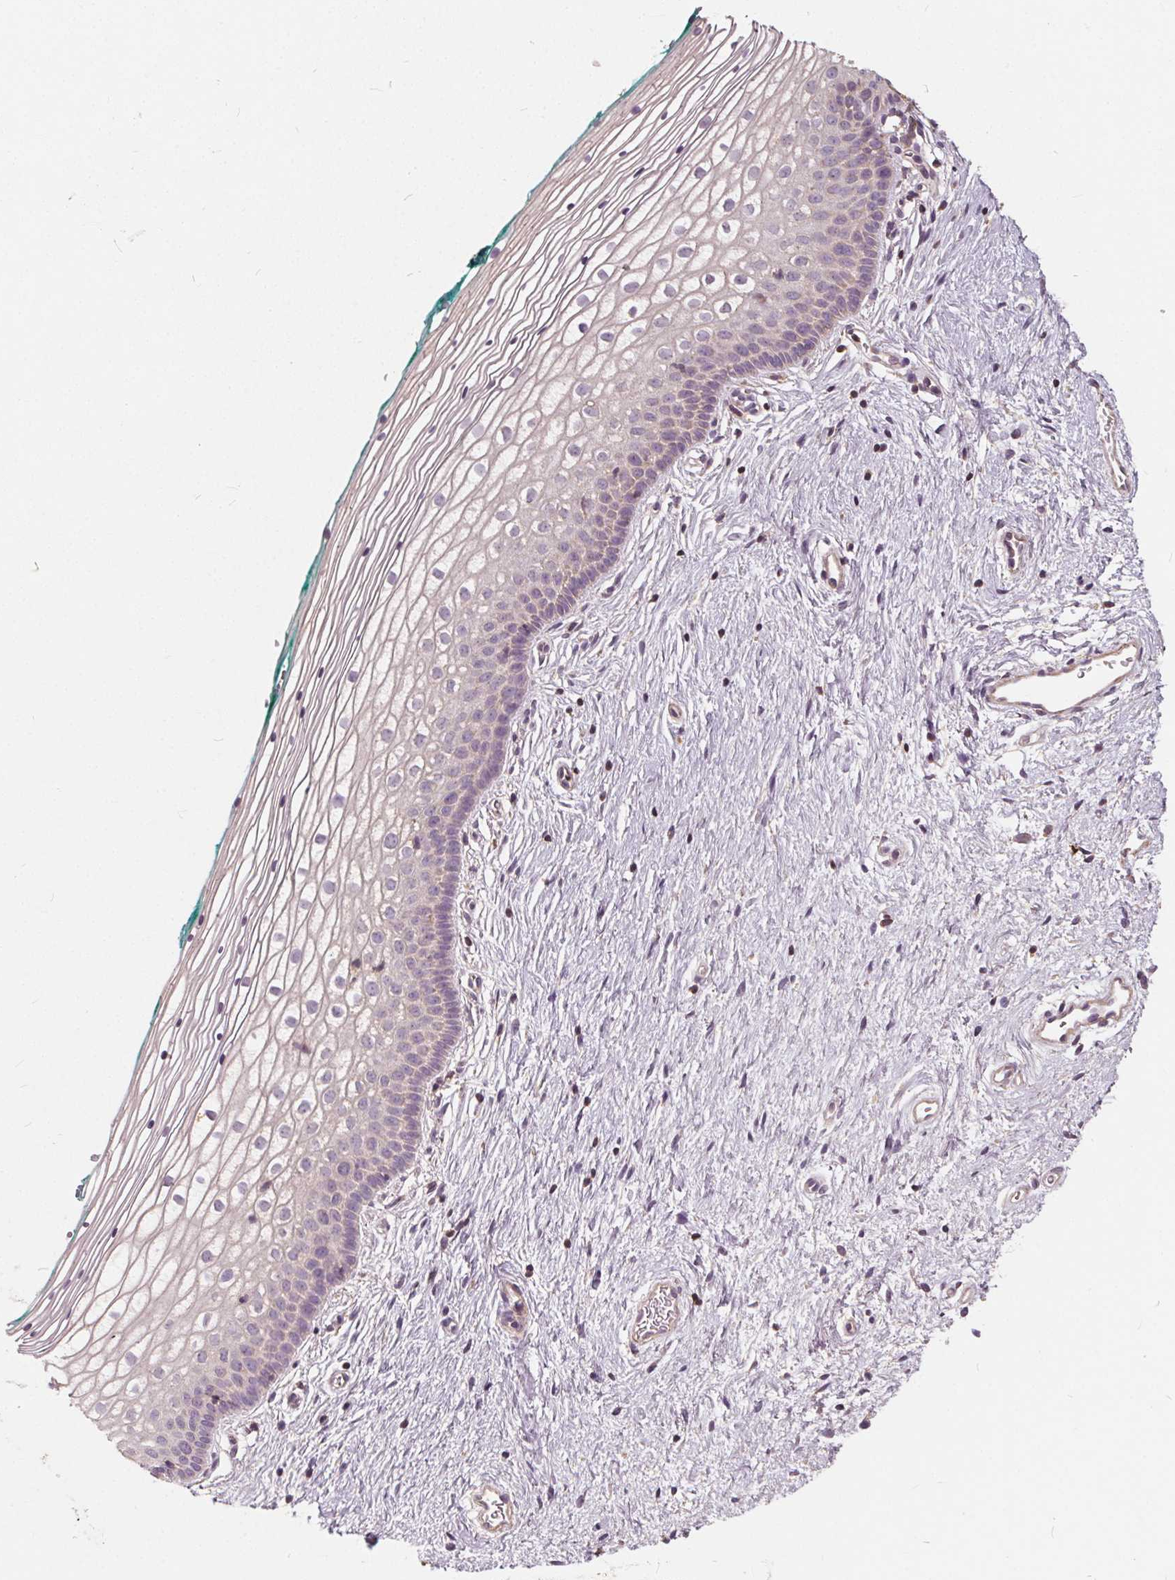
{"staining": {"intensity": "negative", "quantity": "none", "location": "none"}, "tissue": "vagina", "cell_type": "Squamous epithelial cells", "image_type": "normal", "snomed": [{"axis": "morphology", "description": "Normal tissue, NOS"}, {"axis": "topography", "description": "Vagina"}], "caption": "This is an immunohistochemistry image of normal human vagina. There is no positivity in squamous epithelial cells.", "gene": "ORAI2", "patient": {"sex": "female", "age": 36}}